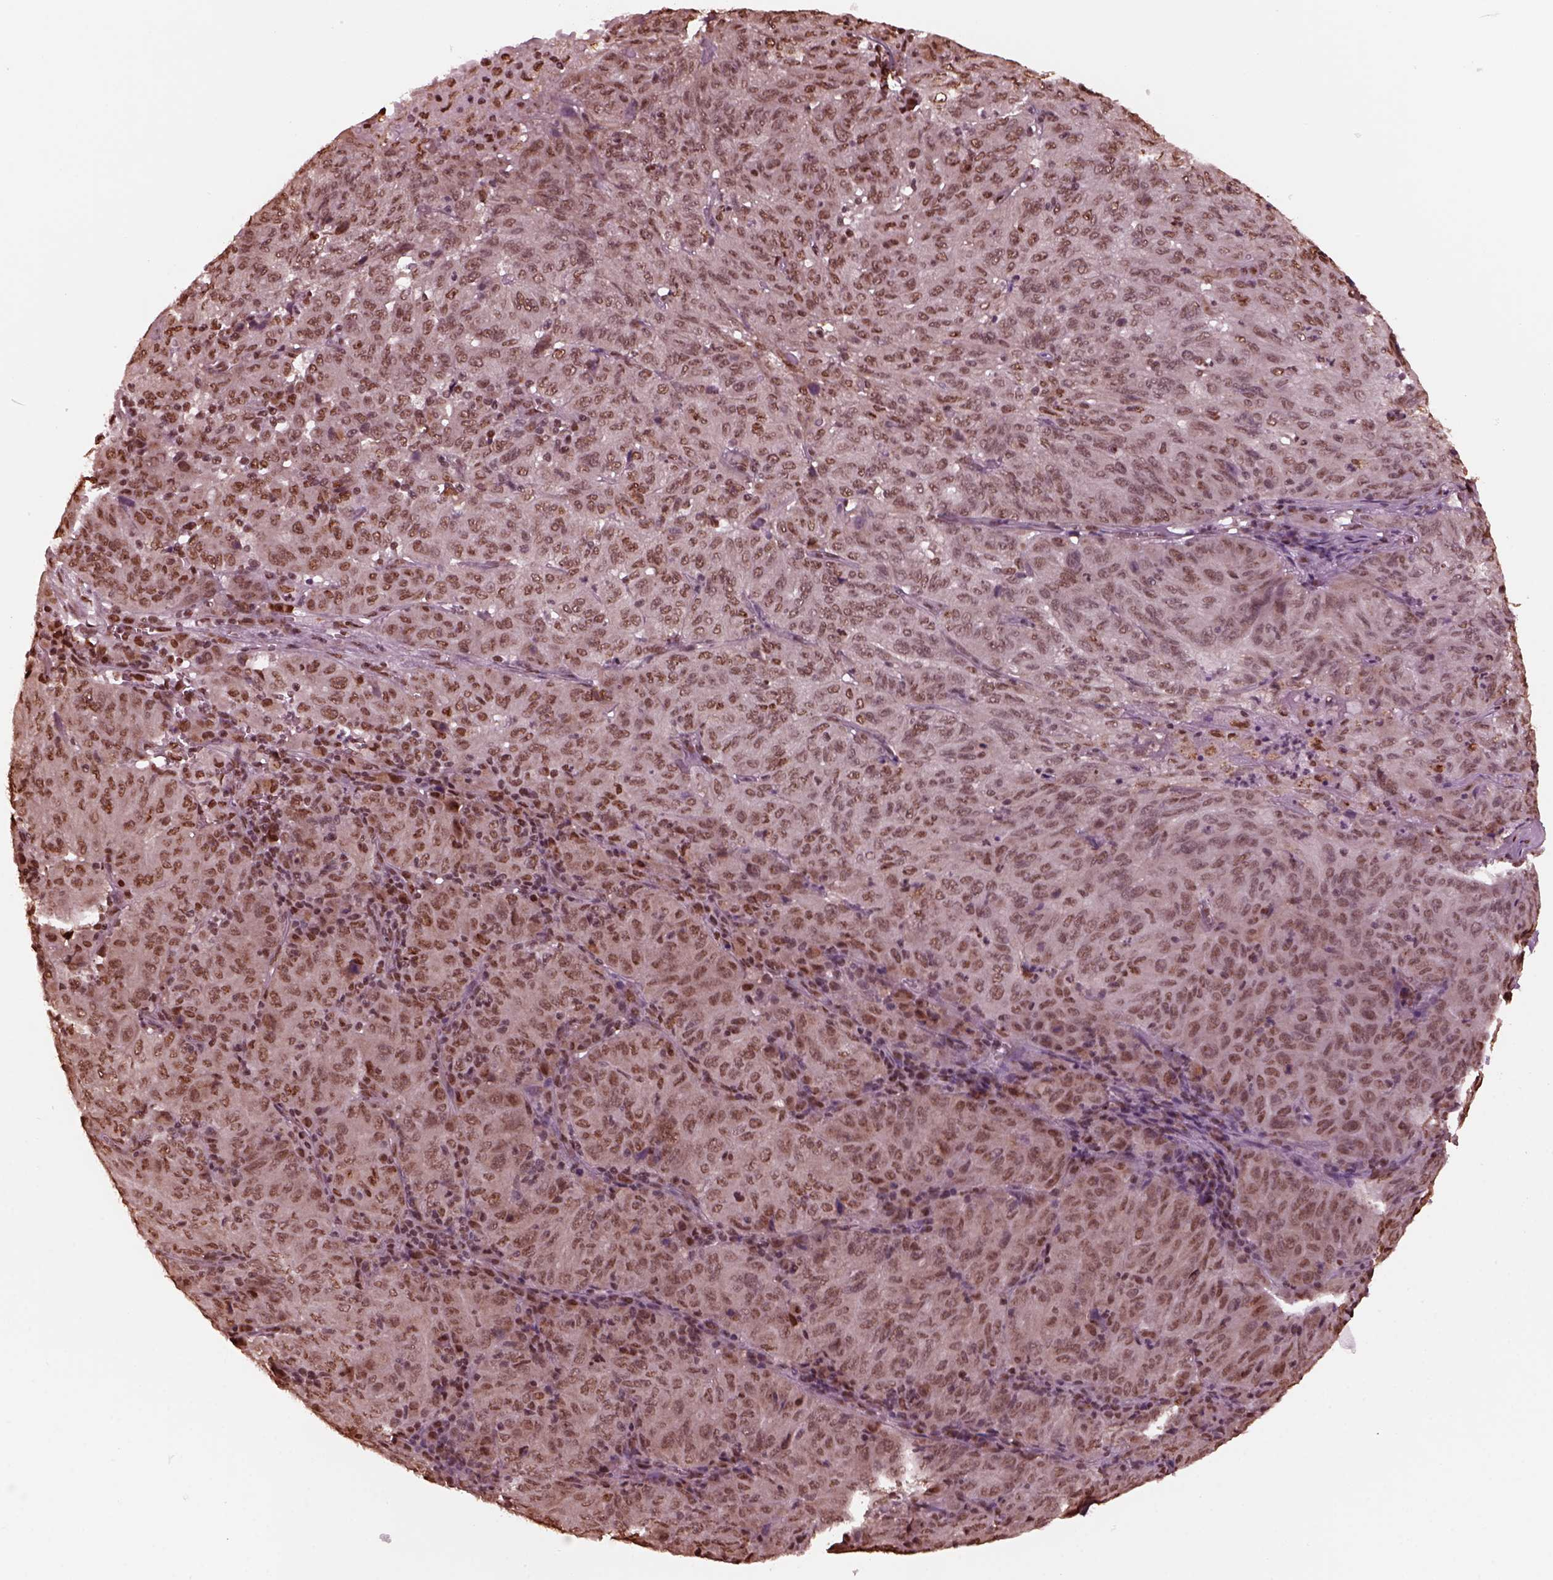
{"staining": {"intensity": "moderate", "quantity": ">75%", "location": "nuclear"}, "tissue": "pancreatic cancer", "cell_type": "Tumor cells", "image_type": "cancer", "snomed": [{"axis": "morphology", "description": "Adenocarcinoma, NOS"}, {"axis": "topography", "description": "Pancreas"}], "caption": "High-power microscopy captured an immunohistochemistry photomicrograph of pancreatic adenocarcinoma, revealing moderate nuclear expression in approximately >75% of tumor cells.", "gene": "NSD1", "patient": {"sex": "male", "age": 63}}